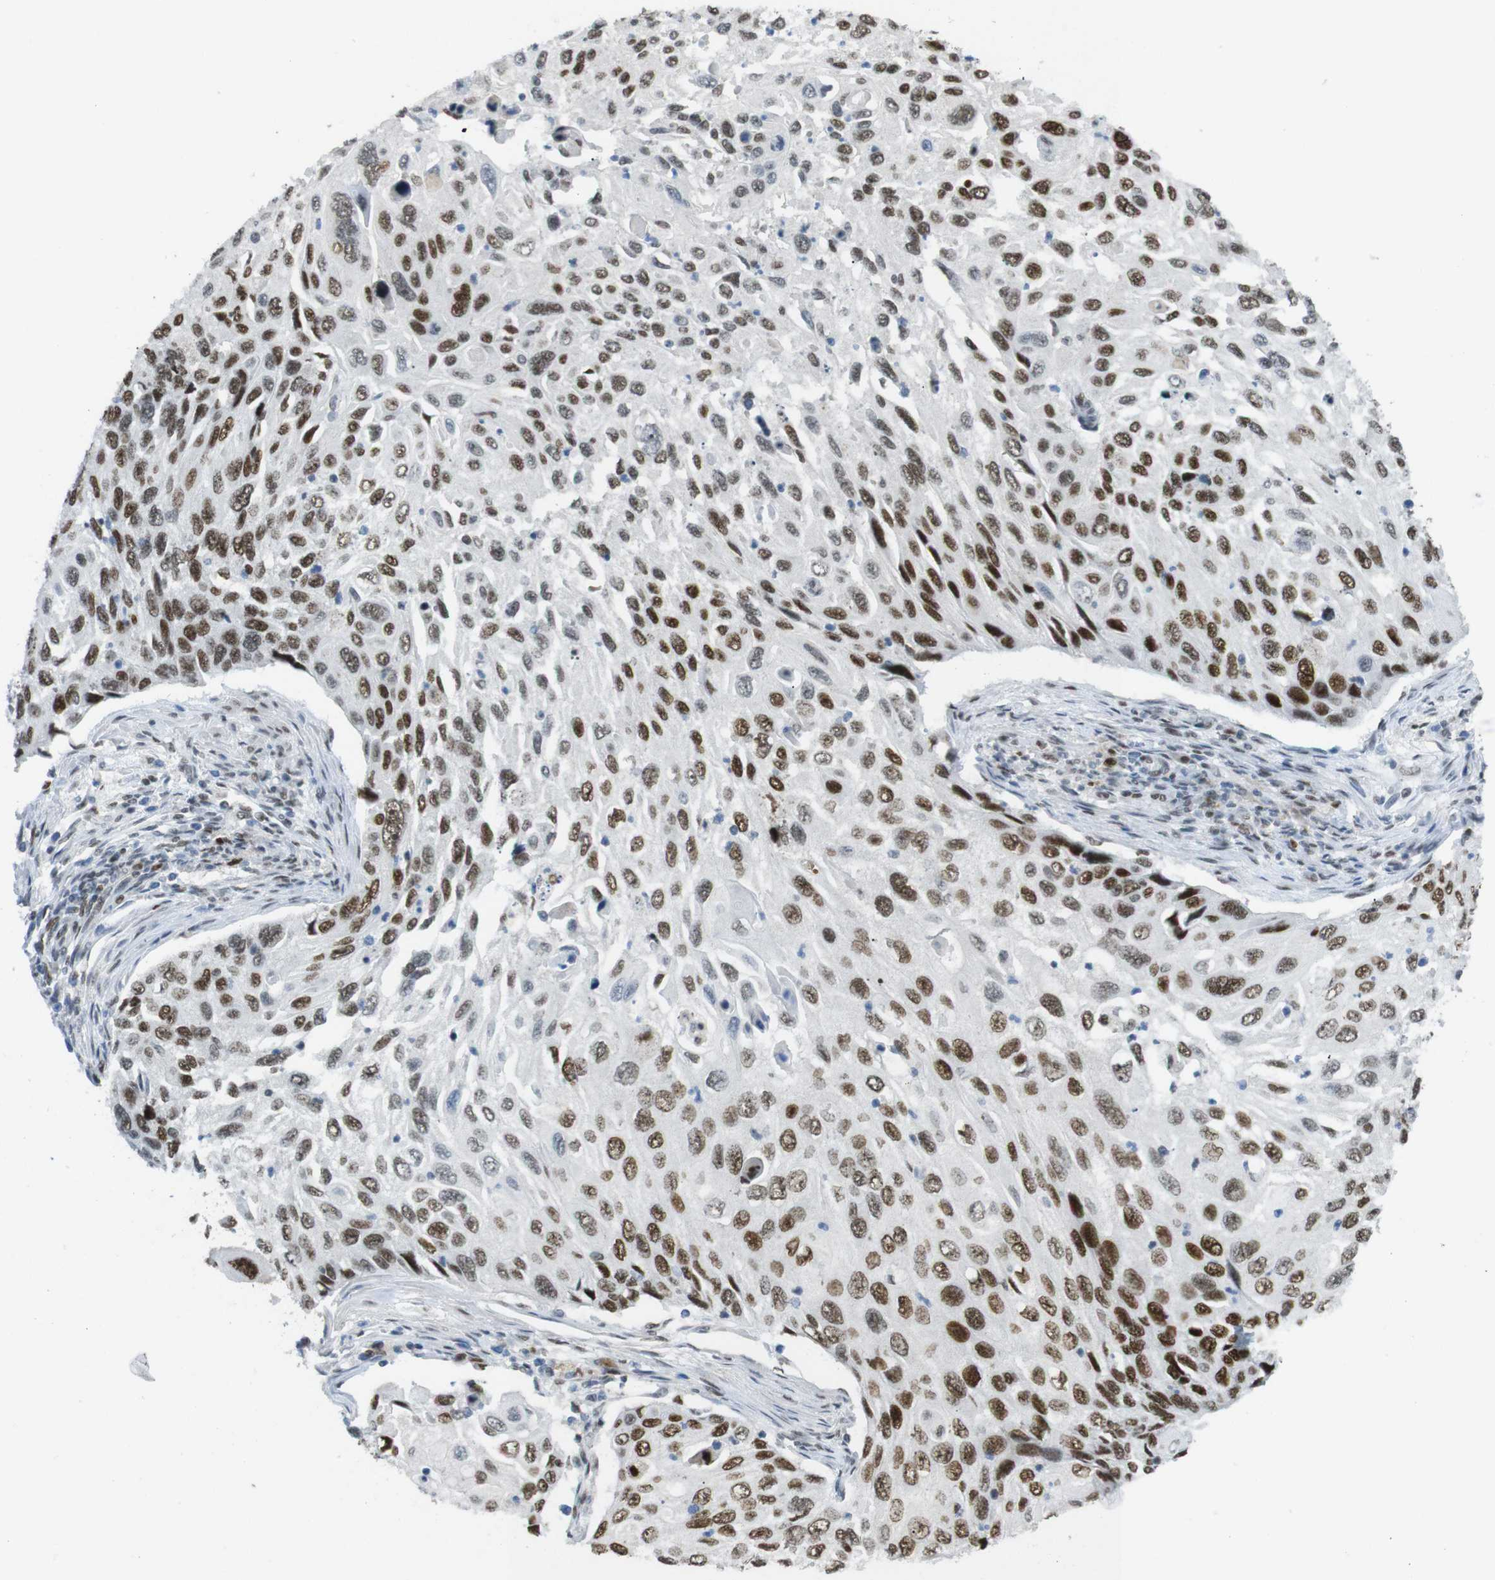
{"staining": {"intensity": "moderate", "quantity": ">75%", "location": "nuclear"}, "tissue": "cervical cancer", "cell_type": "Tumor cells", "image_type": "cancer", "snomed": [{"axis": "morphology", "description": "Squamous cell carcinoma, NOS"}, {"axis": "topography", "description": "Cervix"}], "caption": "Protein expression analysis of human cervical squamous cell carcinoma reveals moderate nuclear expression in approximately >75% of tumor cells. Nuclei are stained in blue.", "gene": "RIOX2", "patient": {"sex": "female", "age": 70}}